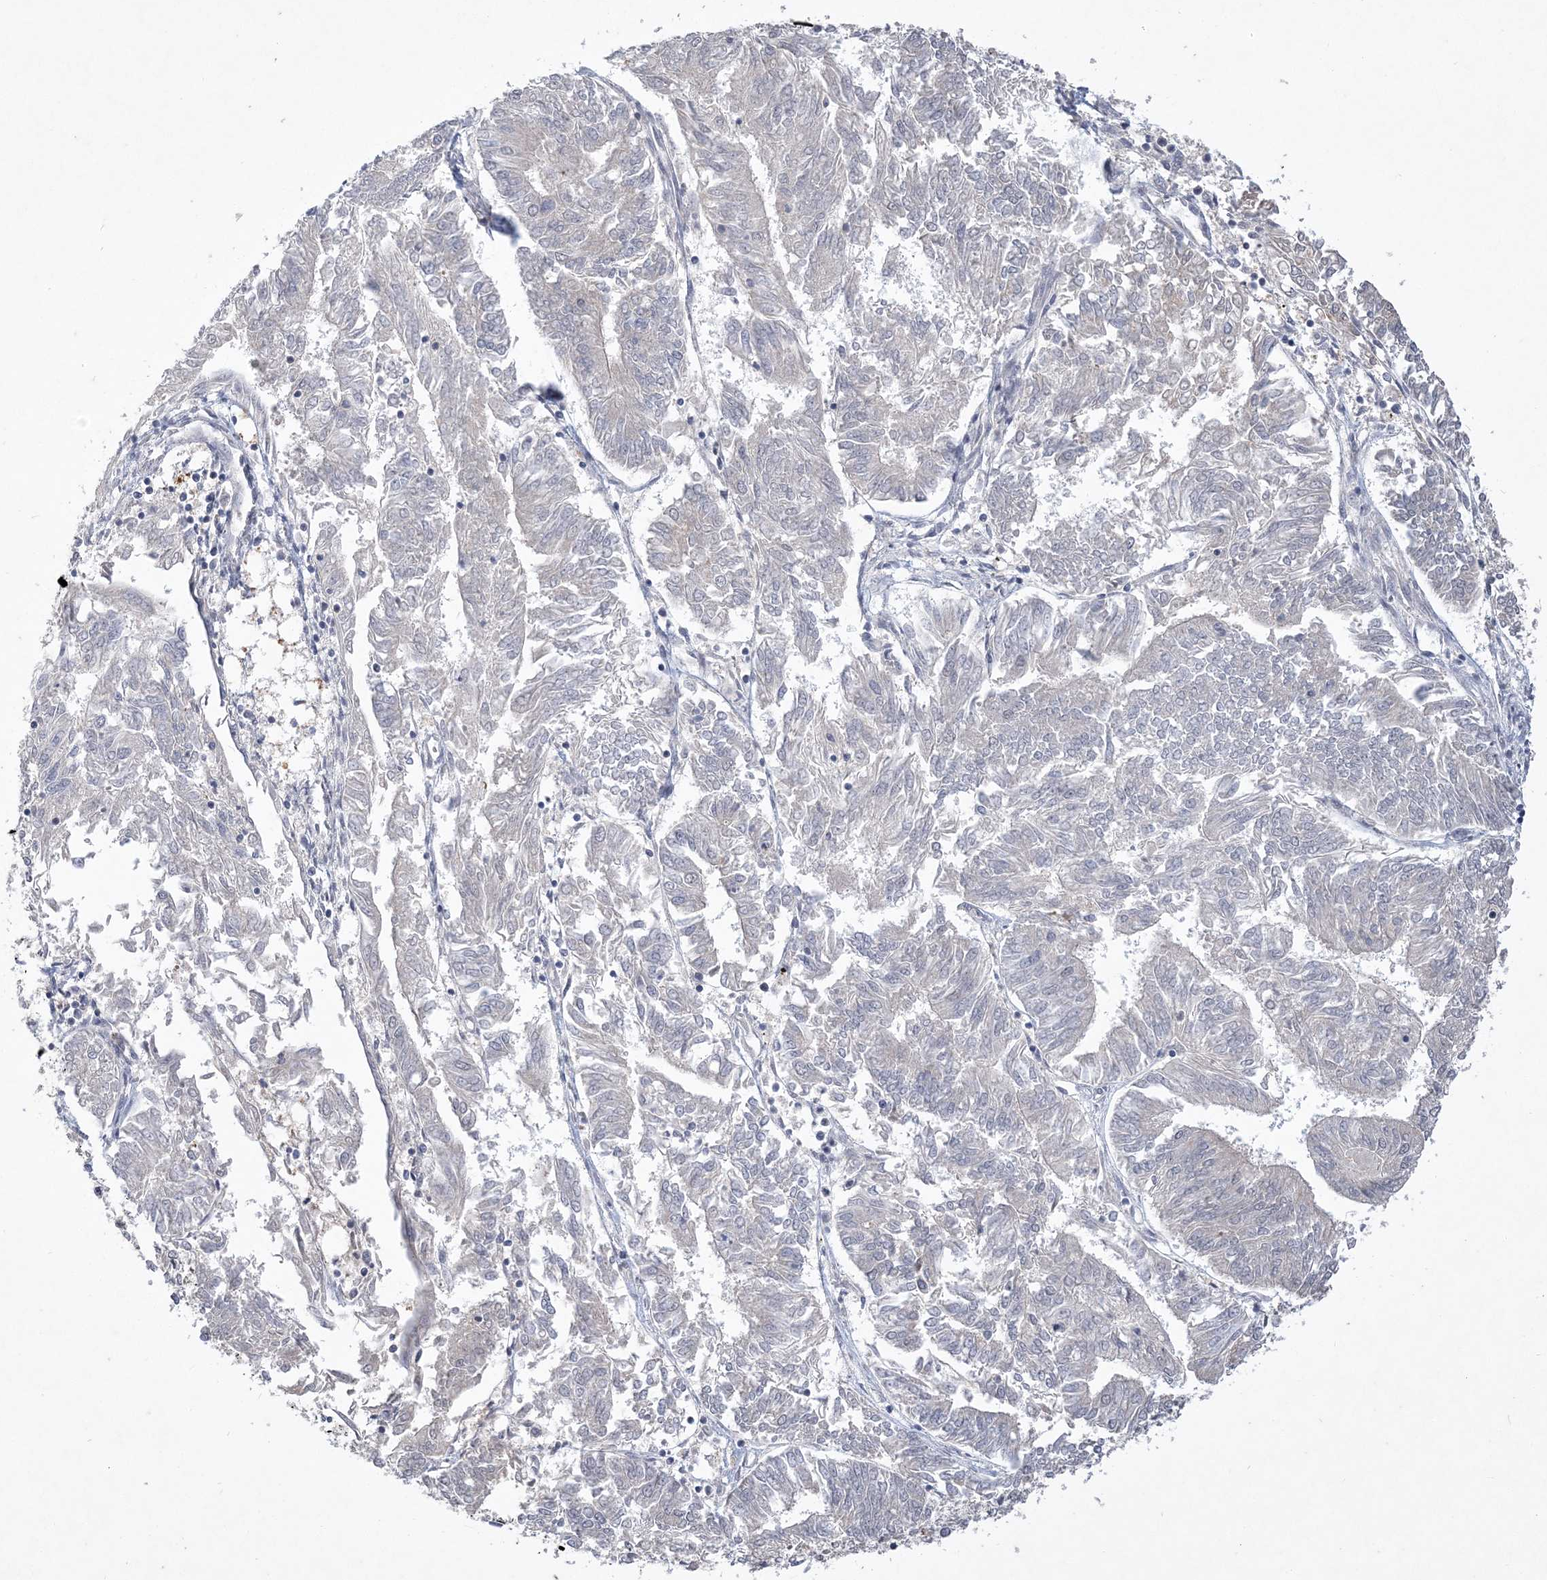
{"staining": {"intensity": "negative", "quantity": "none", "location": "none"}, "tissue": "endometrial cancer", "cell_type": "Tumor cells", "image_type": "cancer", "snomed": [{"axis": "morphology", "description": "Adenocarcinoma, NOS"}, {"axis": "topography", "description": "Endometrium"}], "caption": "A micrograph of endometrial adenocarcinoma stained for a protein exhibits no brown staining in tumor cells.", "gene": "TSPEAR", "patient": {"sex": "female", "age": 58}}